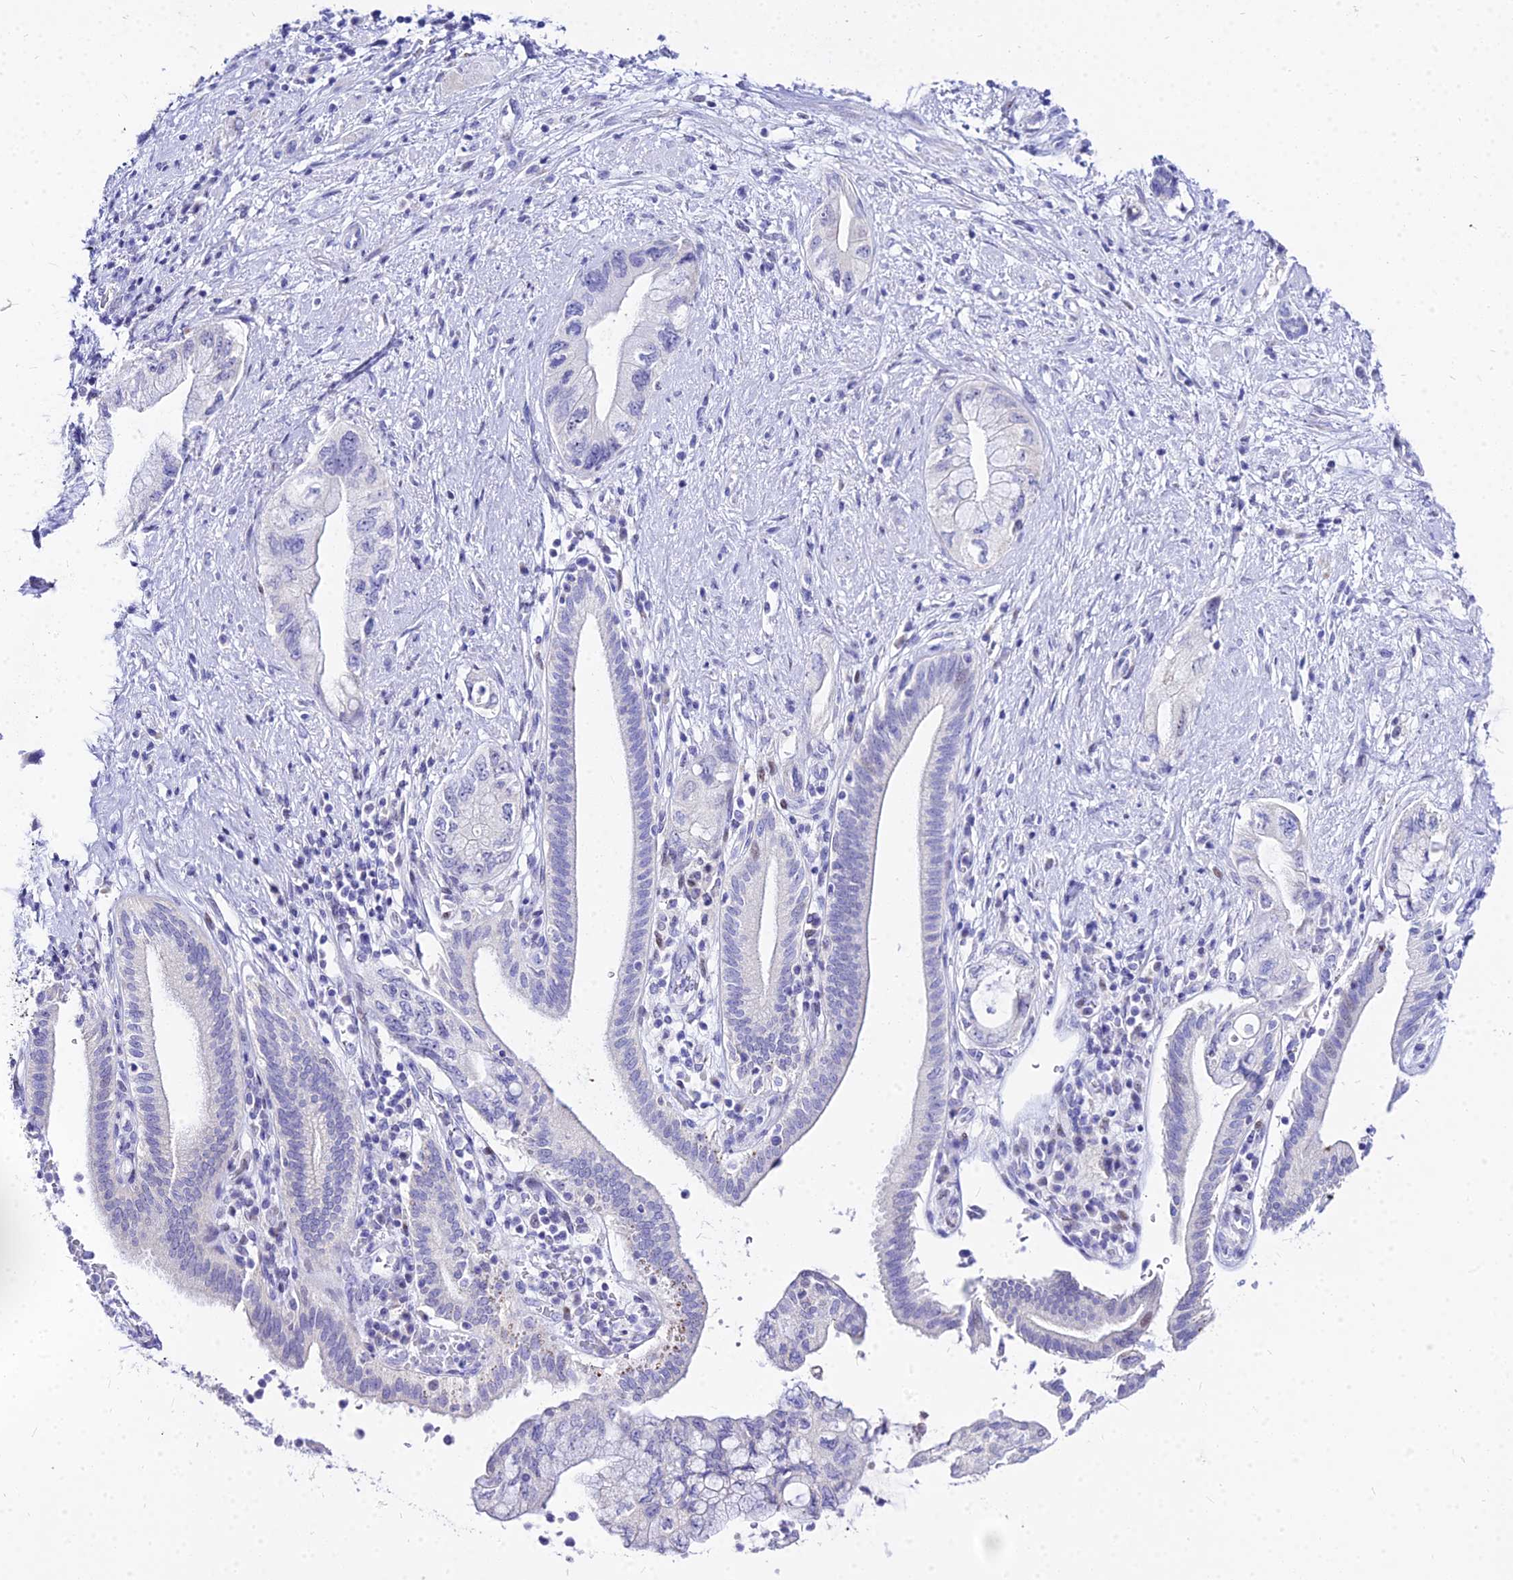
{"staining": {"intensity": "negative", "quantity": "none", "location": "none"}, "tissue": "pancreatic cancer", "cell_type": "Tumor cells", "image_type": "cancer", "snomed": [{"axis": "morphology", "description": "Adenocarcinoma, NOS"}, {"axis": "topography", "description": "Pancreas"}], "caption": "Tumor cells show no significant protein staining in pancreatic cancer (adenocarcinoma). (Stains: DAB (3,3'-diaminobenzidine) immunohistochemistry (IHC) with hematoxylin counter stain, Microscopy: brightfield microscopy at high magnification).", "gene": "CARD18", "patient": {"sex": "female", "age": 73}}